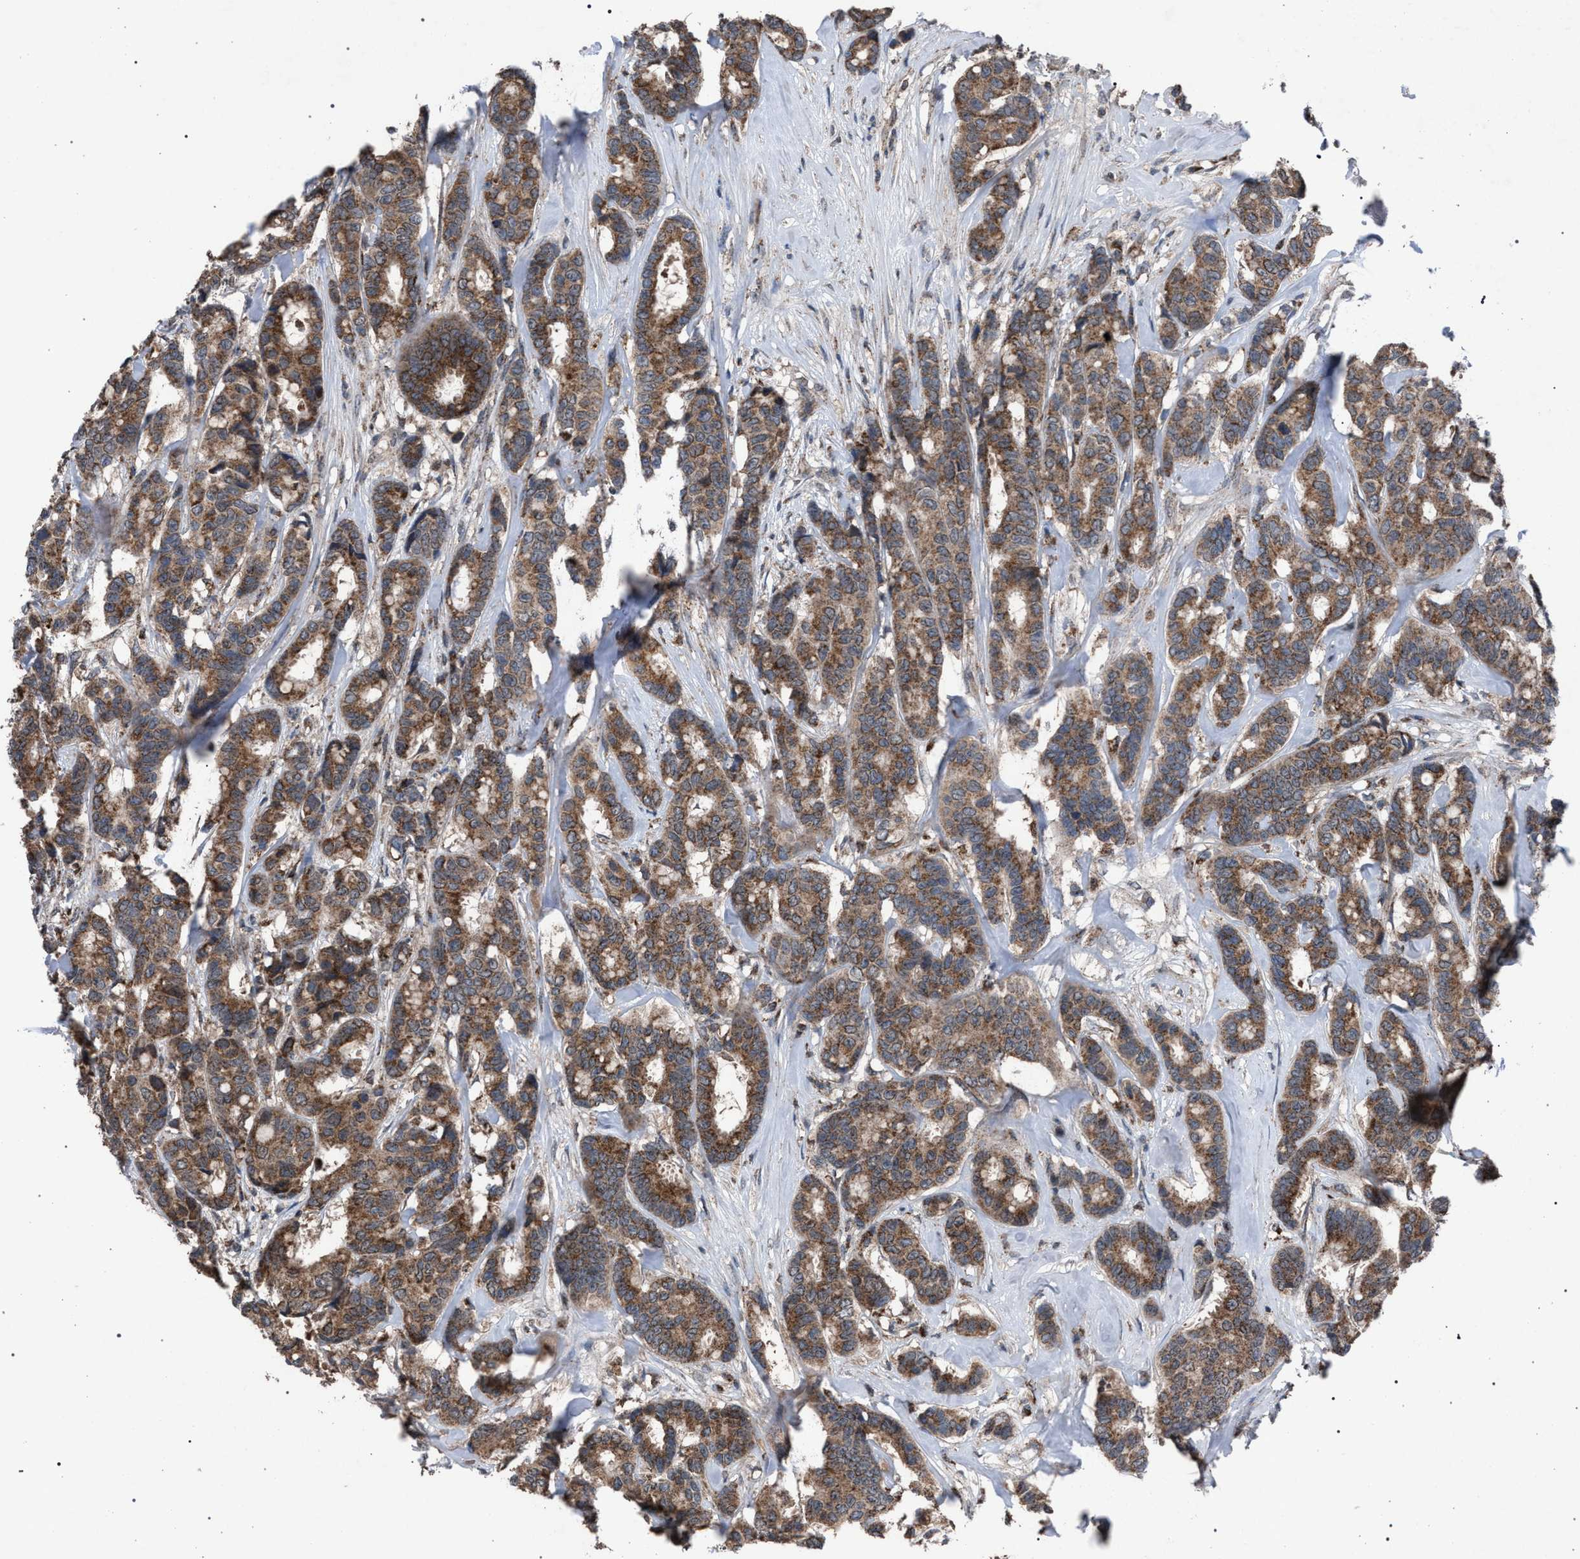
{"staining": {"intensity": "moderate", "quantity": ">75%", "location": "cytoplasmic/membranous"}, "tissue": "breast cancer", "cell_type": "Tumor cells", "image_type": "cancer", "snomed": [{"axis": "morphology", "description": "Duct carcinoma"}, {"axis": "topography", "description": "Breast"}], "caption": "This histopathology image displays immunohistochemistry (IHC) staining of human breast infiltrating ductal carcinoma, with medium moderate cytoplasmic/membranous expression in approximately >75% of tumor cells.", "gene": "HSD17B4", "patient": {"sex": "female", "age": 87}}